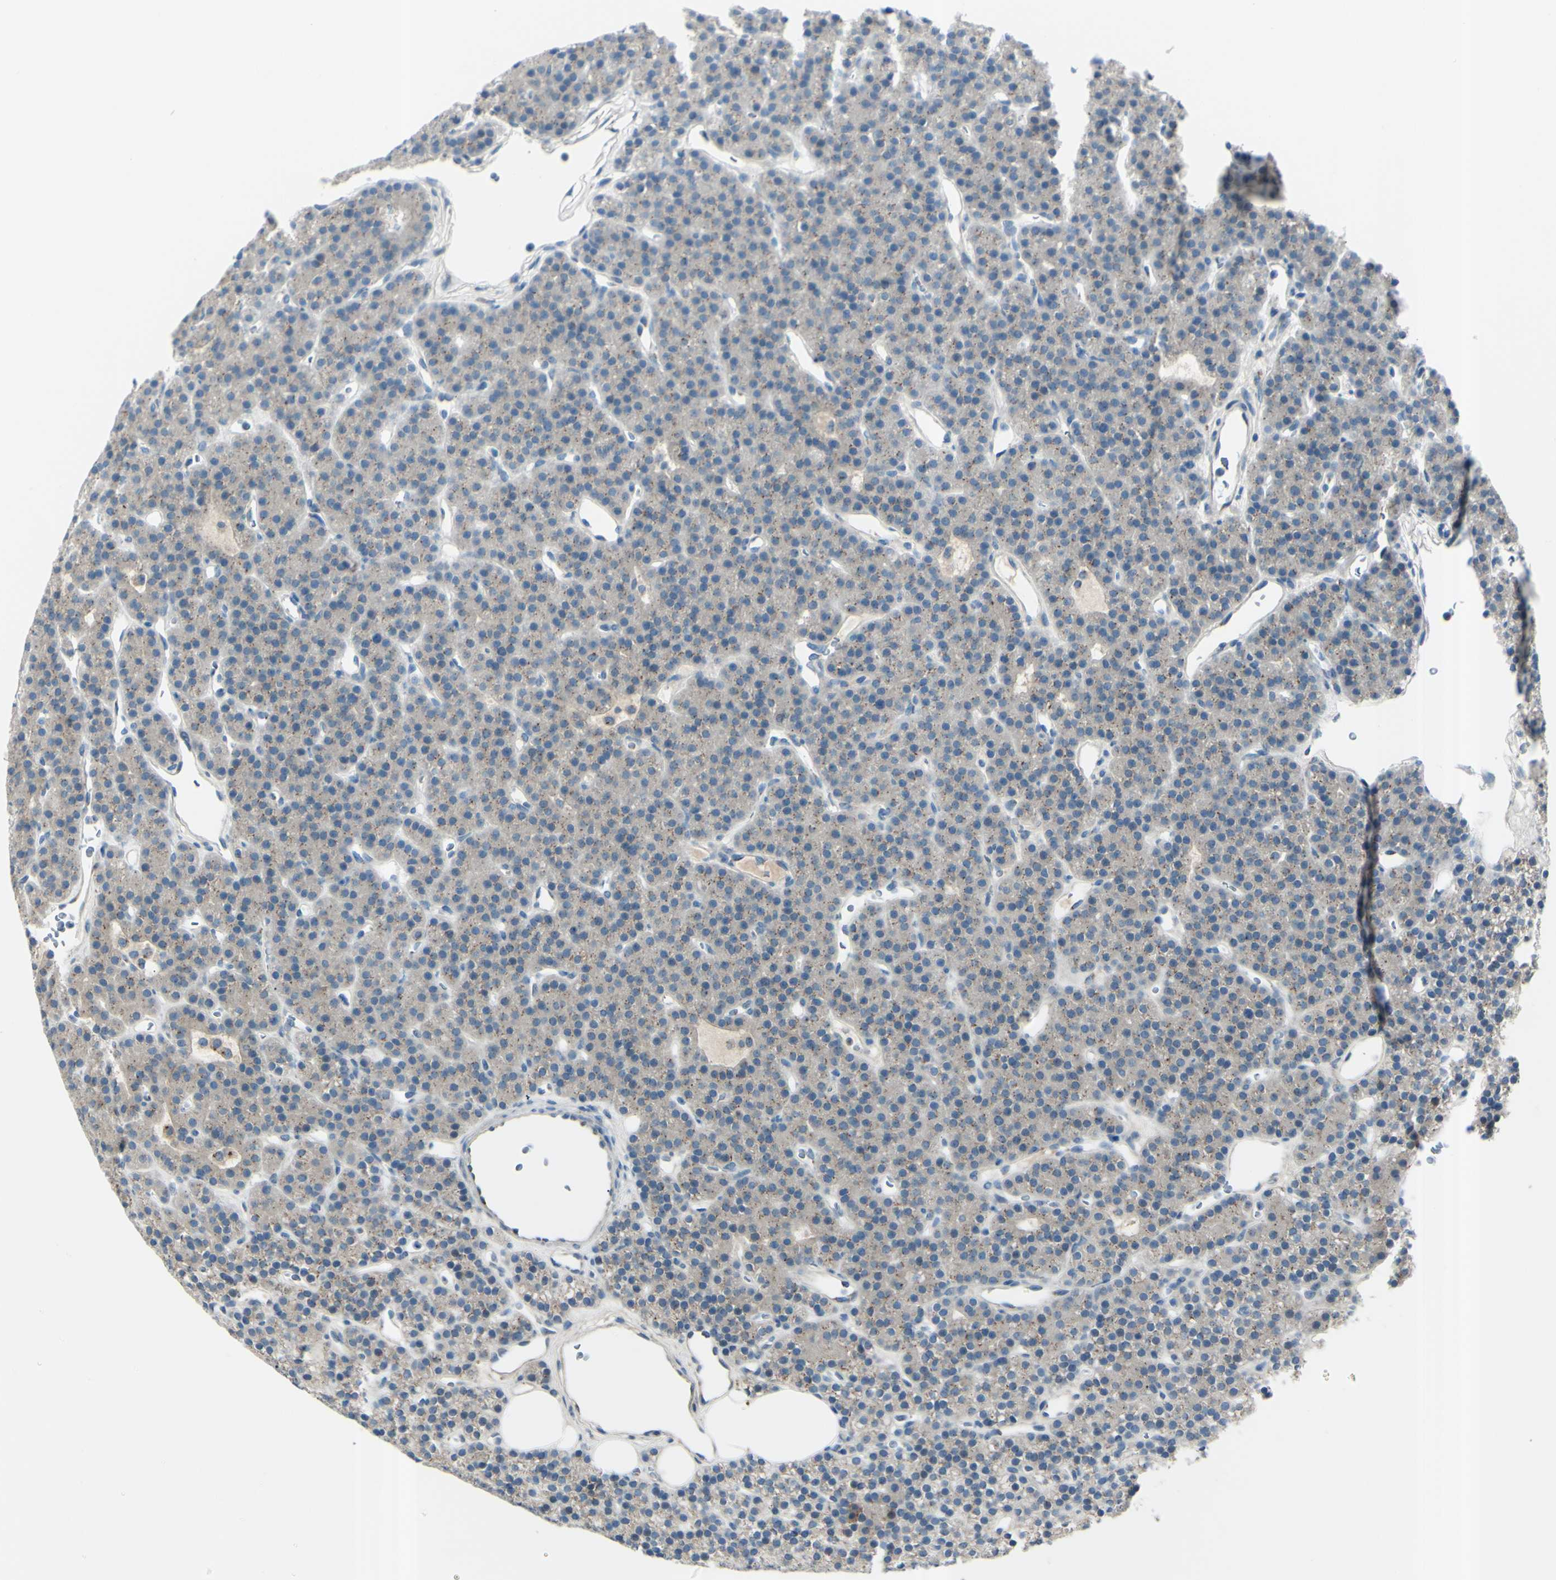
{"staining": {"intensity": "moderate", "quantity": ">75%", "location": "cytoplasmic/membranous"}, "tissue": "parathyroid gland", "cell_type": "Glandular cells", "image_type": "normal", "snomed": [{"axis": "morphology", "description": "Normal tissue, NOS"}, {"axis": "morphology", "description": "Hyperplasia, NOS"}, {"axis": "topography", "description": "Parathyroid gland"}], "caption": "Moderate cytoplasmic/membranous staining for a protein is seen in approximately >75% of glandular cells of benign parathyroid gland using immunohistochemistry (IHC).", "gene": "B4GALT1", "patient": {"sex": "male", "age": 44}}